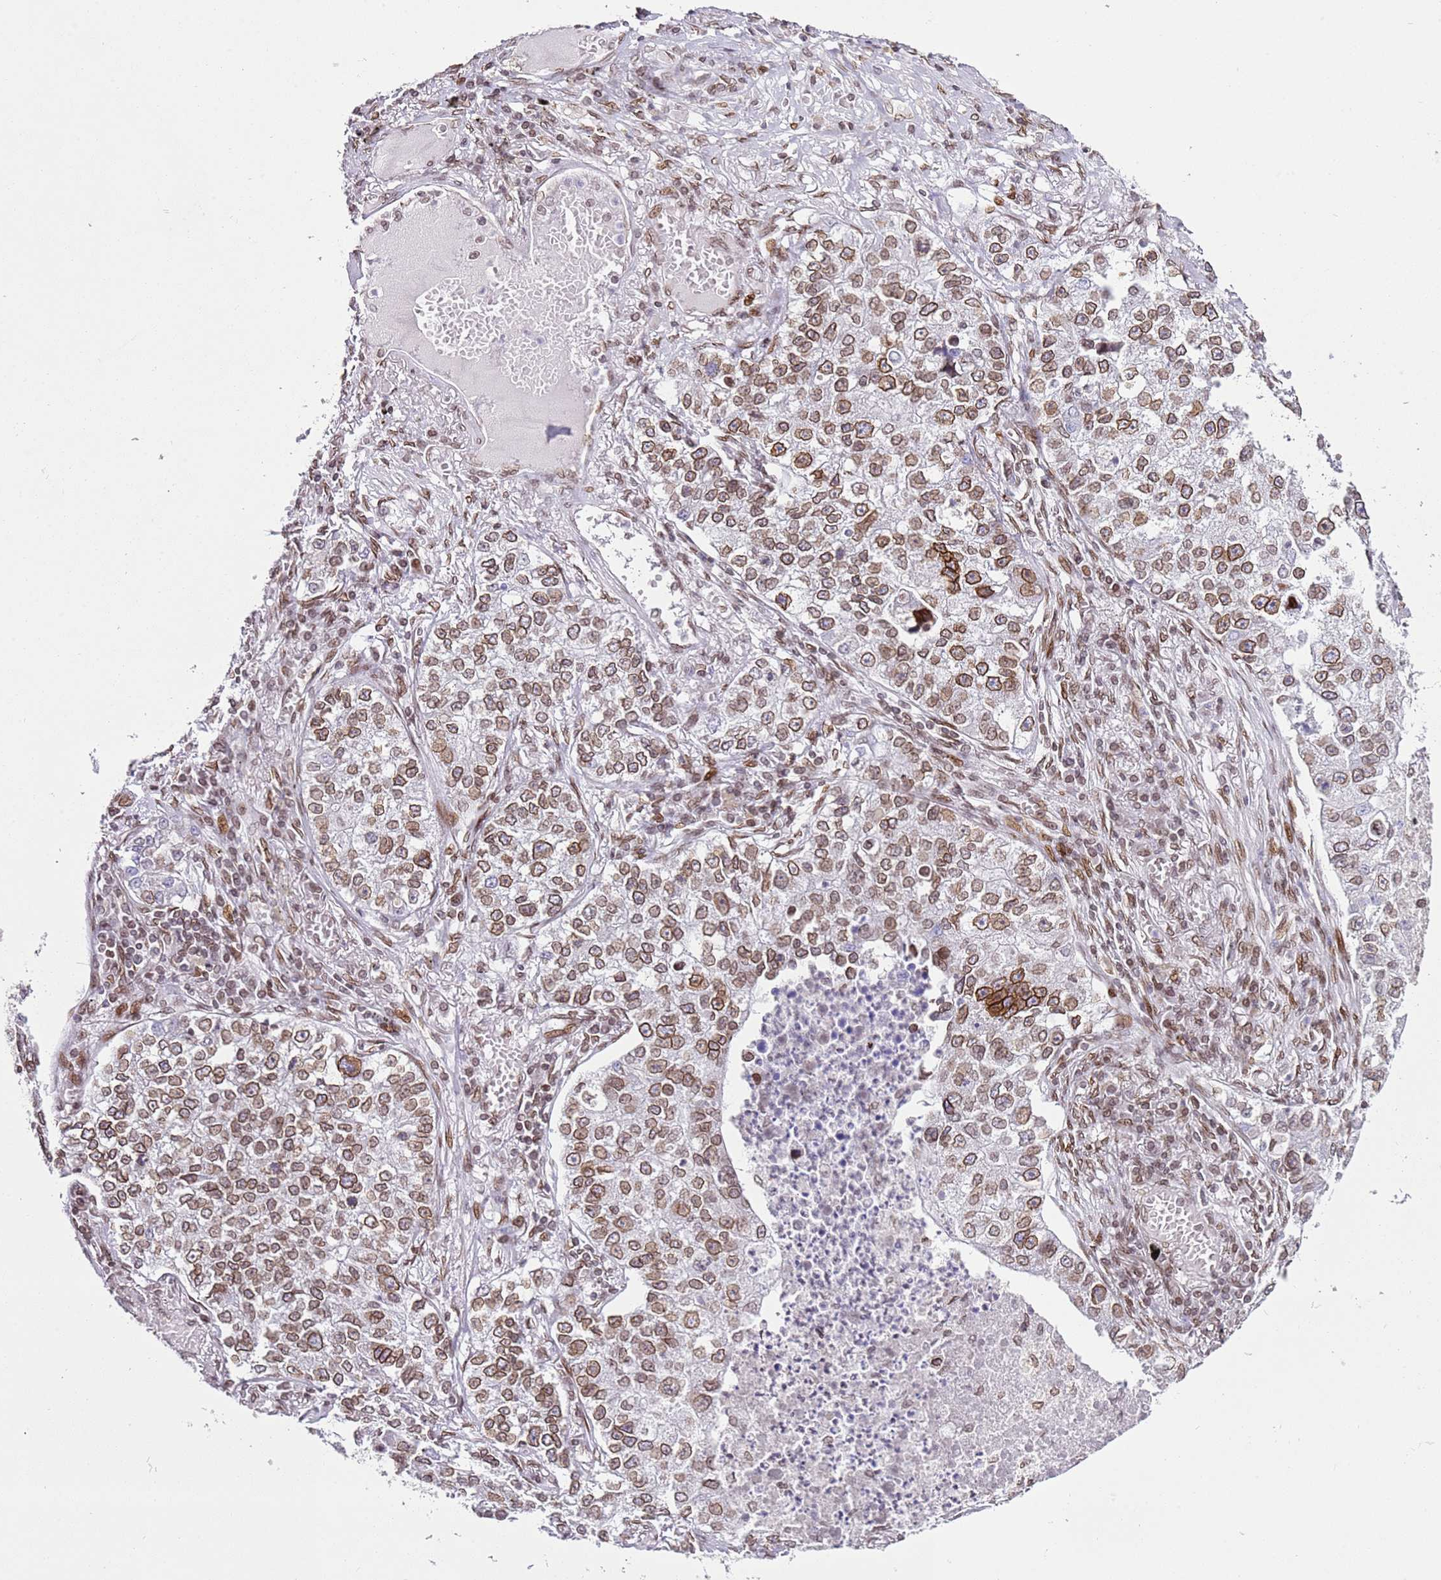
{"staining": {"intensity": "moderate", "quantity": ">75%", "location": "cytoplasmic/membranous,nuclear"}, "tissue": "lung cancer", "cell_type": "Tumor cells", "image_type": "cancer", "snomed": [{"axis": "morphology", "description": "Adenocarcinoma, NOS"}, {"axis": "topography", "description": "Lung"}], "caption": "Immunohistochemical staining of lung cancer (adenocarcinoma) shows moderate cytoplasmic/membranous and nuclear protein staining in about >75% of tumor cells. Ihc stains the protein in brown and the nuclei are stained blue.", "gene": "POU6F1", "patient": {"sex": "male", "age": 49}}